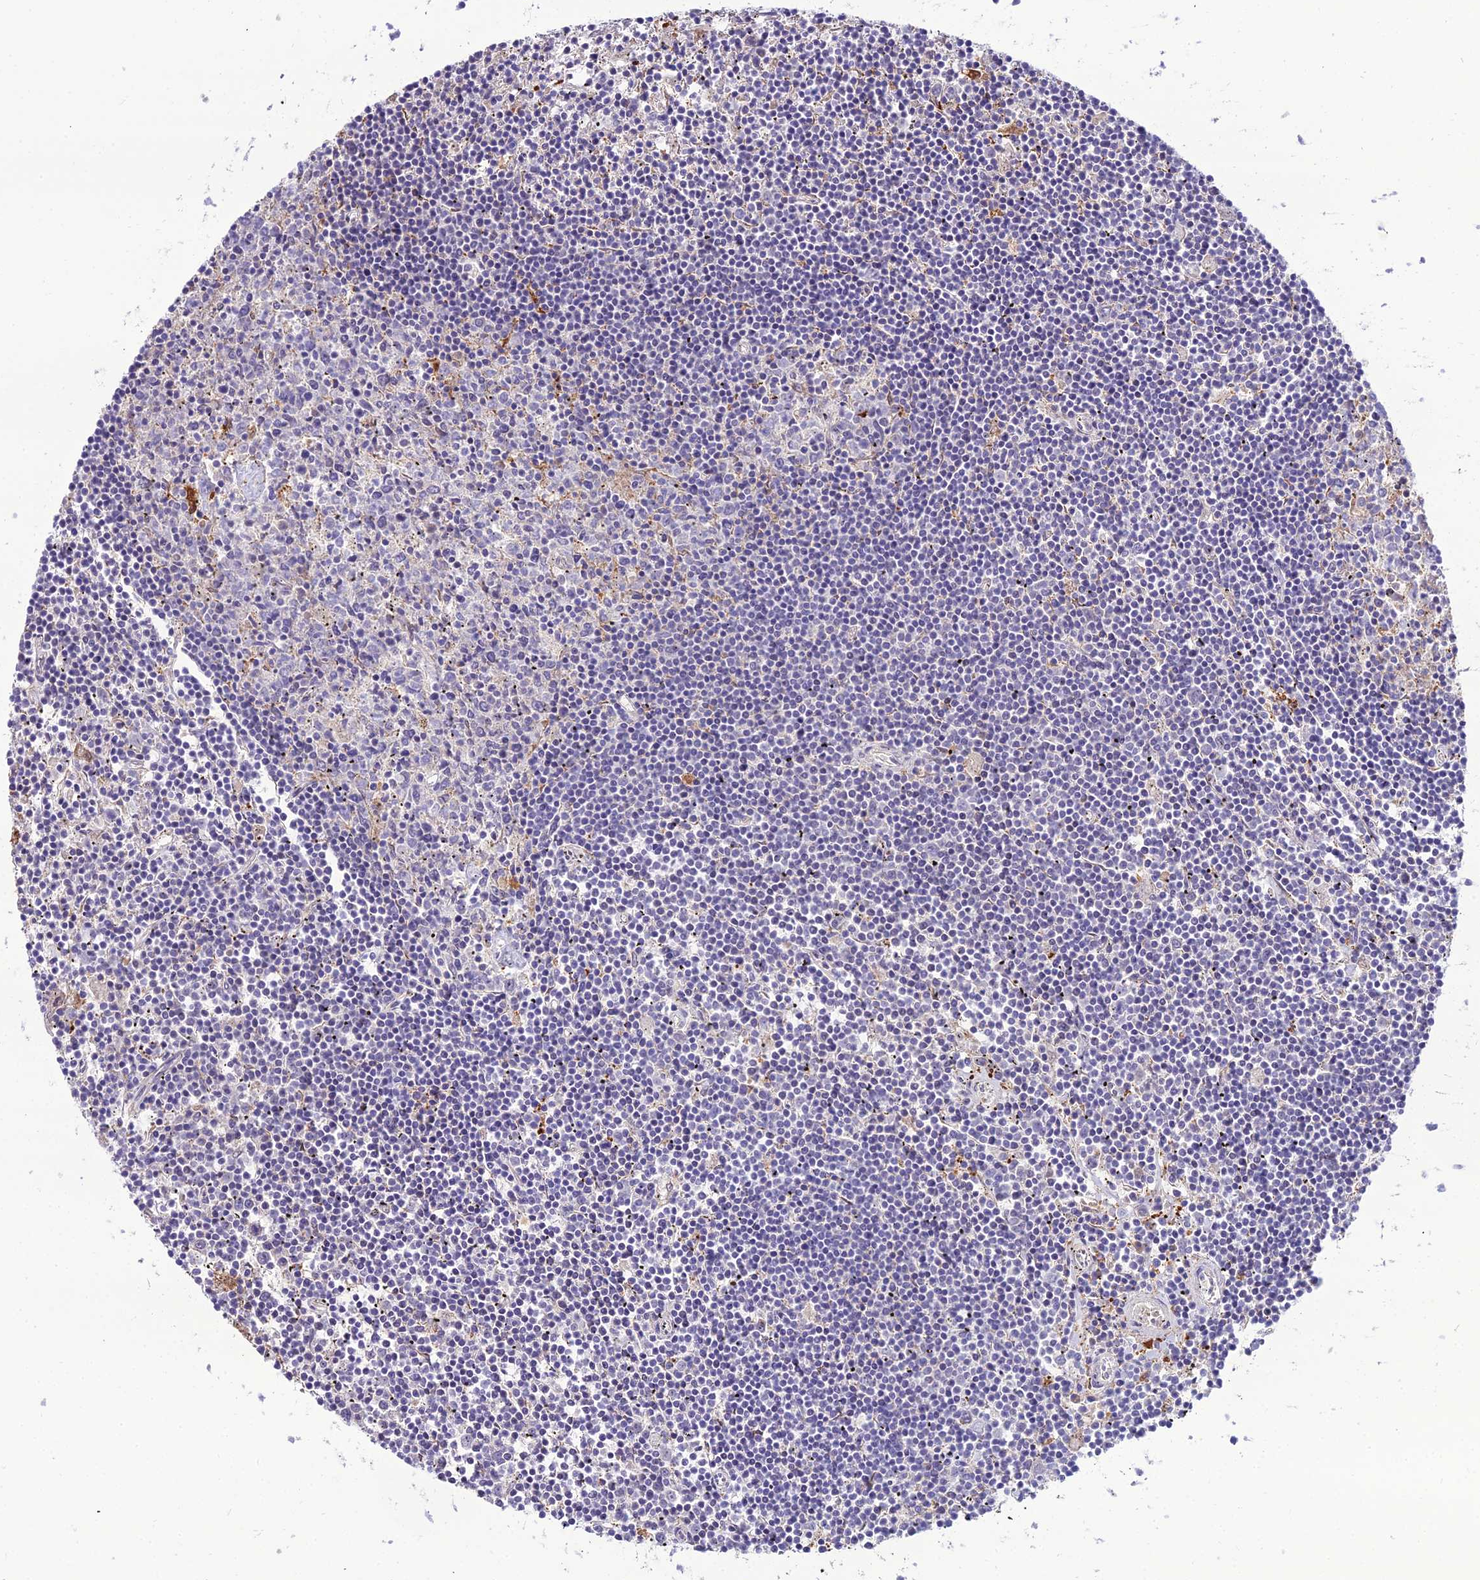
{"staining": {"intensity": "negative", "quantity": "none", "location": "none"}, "tissue": "lymphoma", "cell_type": "Tumor cells", "image_type": "cancer", "snomed": [{"axis": "morphology", "description": "Malignant lymphoma, non-Hodgkin's type, Low grade"}, {"axis": "topography", "description": "Spleen"}], "caption": "An immunohistochemistry (IHC) histopathology image of lymphoma is shown. There is no staining in tumor cells of lymphoma.", "gene": "MB21D2", "patient": {"sex": "male", "age": 76}}